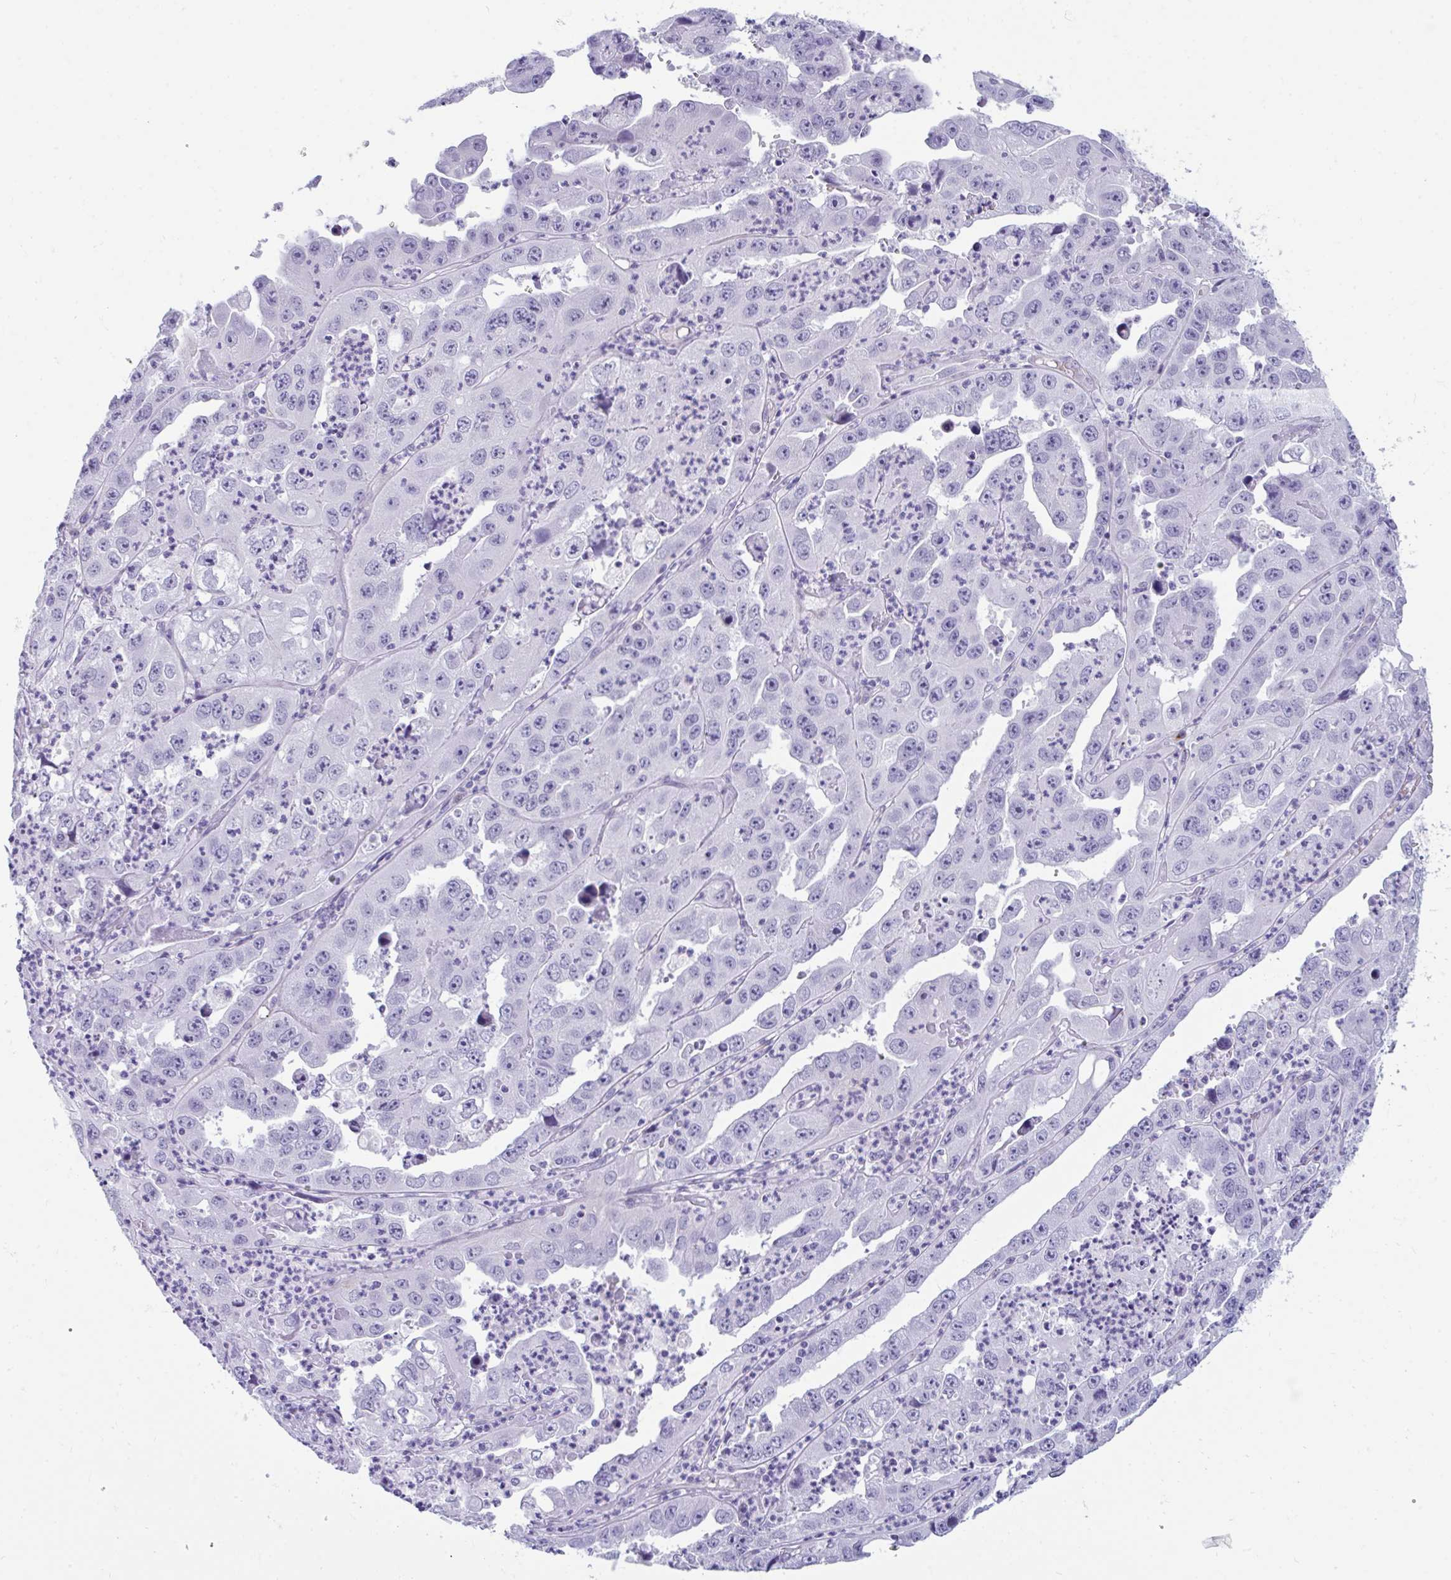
{"staining": {"intensity": "negative", "quantity": "none", "location": "none"}, "tissue": "endometrial cancer", "cell_type": "Tumor cells", "image_type": "cancer", "snomed": [{"axis": "morphology", "description": "Adenocarcinoma, NOS"}, {"axis": "topography", "description": "Uterus"}], "caption": "Protein analysis of adenocarcinoma (endometrial) demonstrates no significant expression in tumor cells. (DAB (3,3'-diaminobenzidine) immunohistochemistry with hematoxylin counter stain).", "gene": "UBL3", "patient": {"sex": "female", "age": 62}}